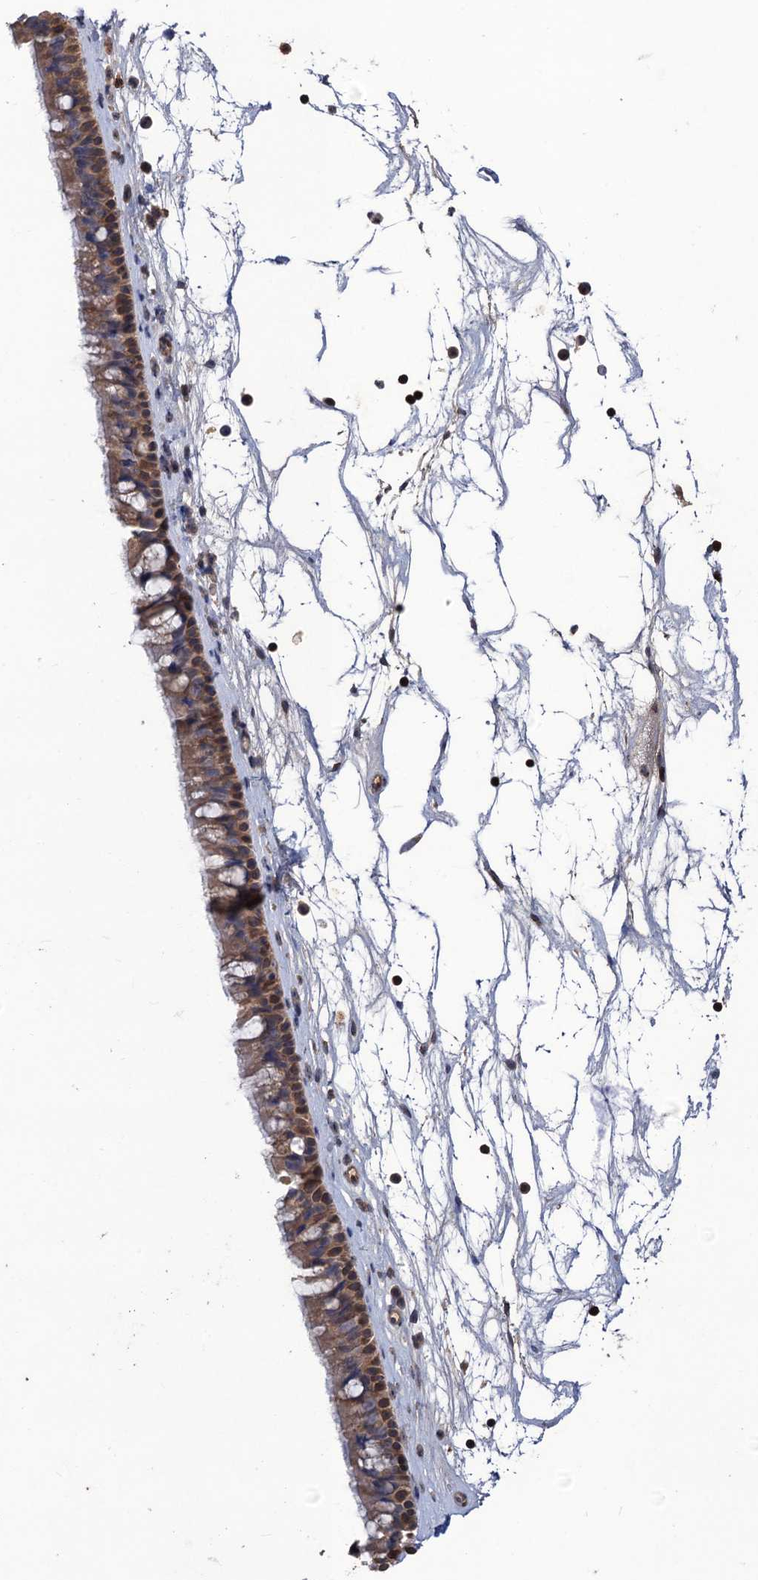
{"staining": {"intensity": "moderate", "quantity": ">75%", "location": "cytoplasmic/membranous"}, "tissue": "nasopharynx", "cell_type": "Respiratory epithelial cells", "image_type": "normal", "snomed": [{"axis": "morphology", "description": "Normal tissue, NOS"}, {"axis": "topography", "description": "Nasopharynx"}], "caption": "The immunohistochemical stain labels moderate cytoplasmic/membranous expression in respiratory epithelial cells of normal nasopharynx.", "gene": "DGKA", "patient": {"sex": "male", "age": 64}}